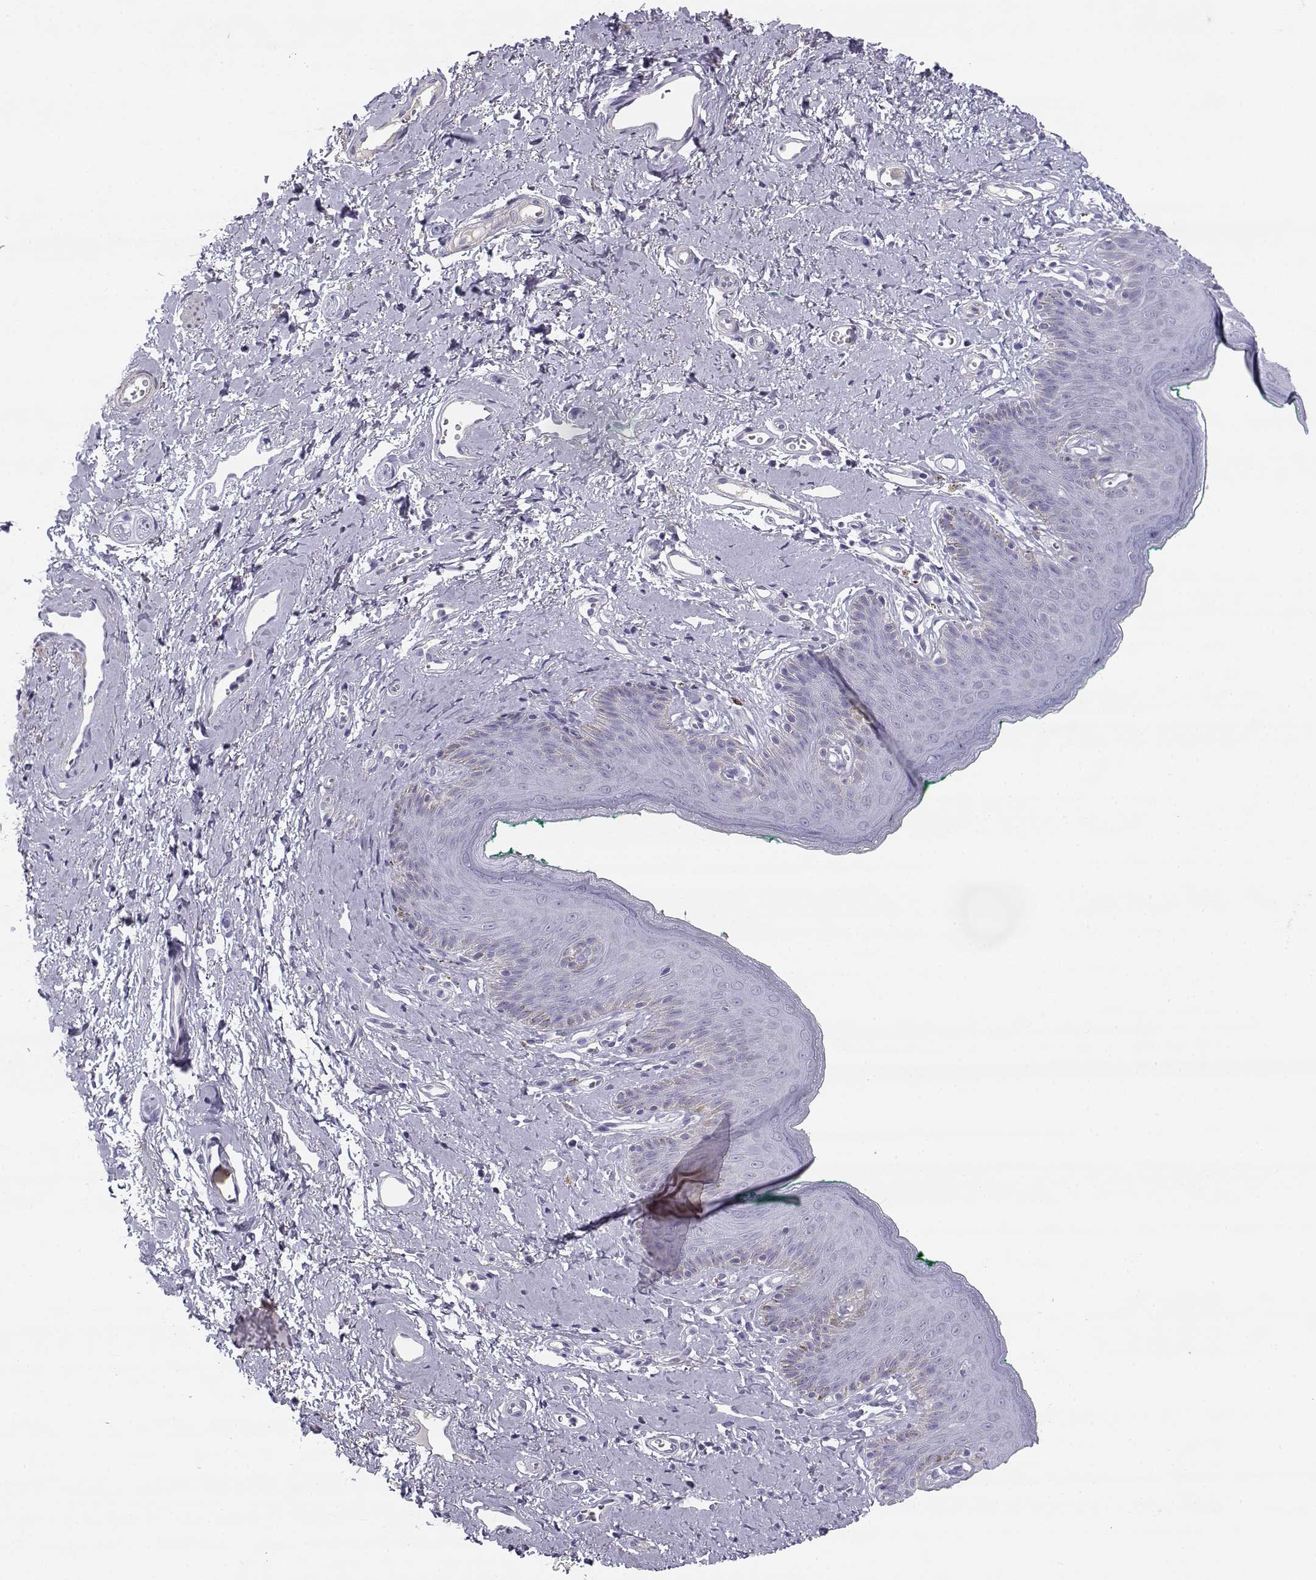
{"staining": {"intensity": "negative", "quantity": "none", "location": "none"}, "tissue": "skin", "cell_type": "Epidermal cells", "image_type": "normal", "snomed": [{"axis": "morphology", "description": "Normal tissue, NOS"}, {"axis": "topography", "description": "Vulva"}], "caption": "Immunohistochemistry (IHC) of unremarkable human skin displays no staining in epidermal cells. (Immunohistochemistry (IHC), brightfield microscopy, high magnification).", "gene": "CREB3L3", "patient": {"sex": "female", "age": 66}}